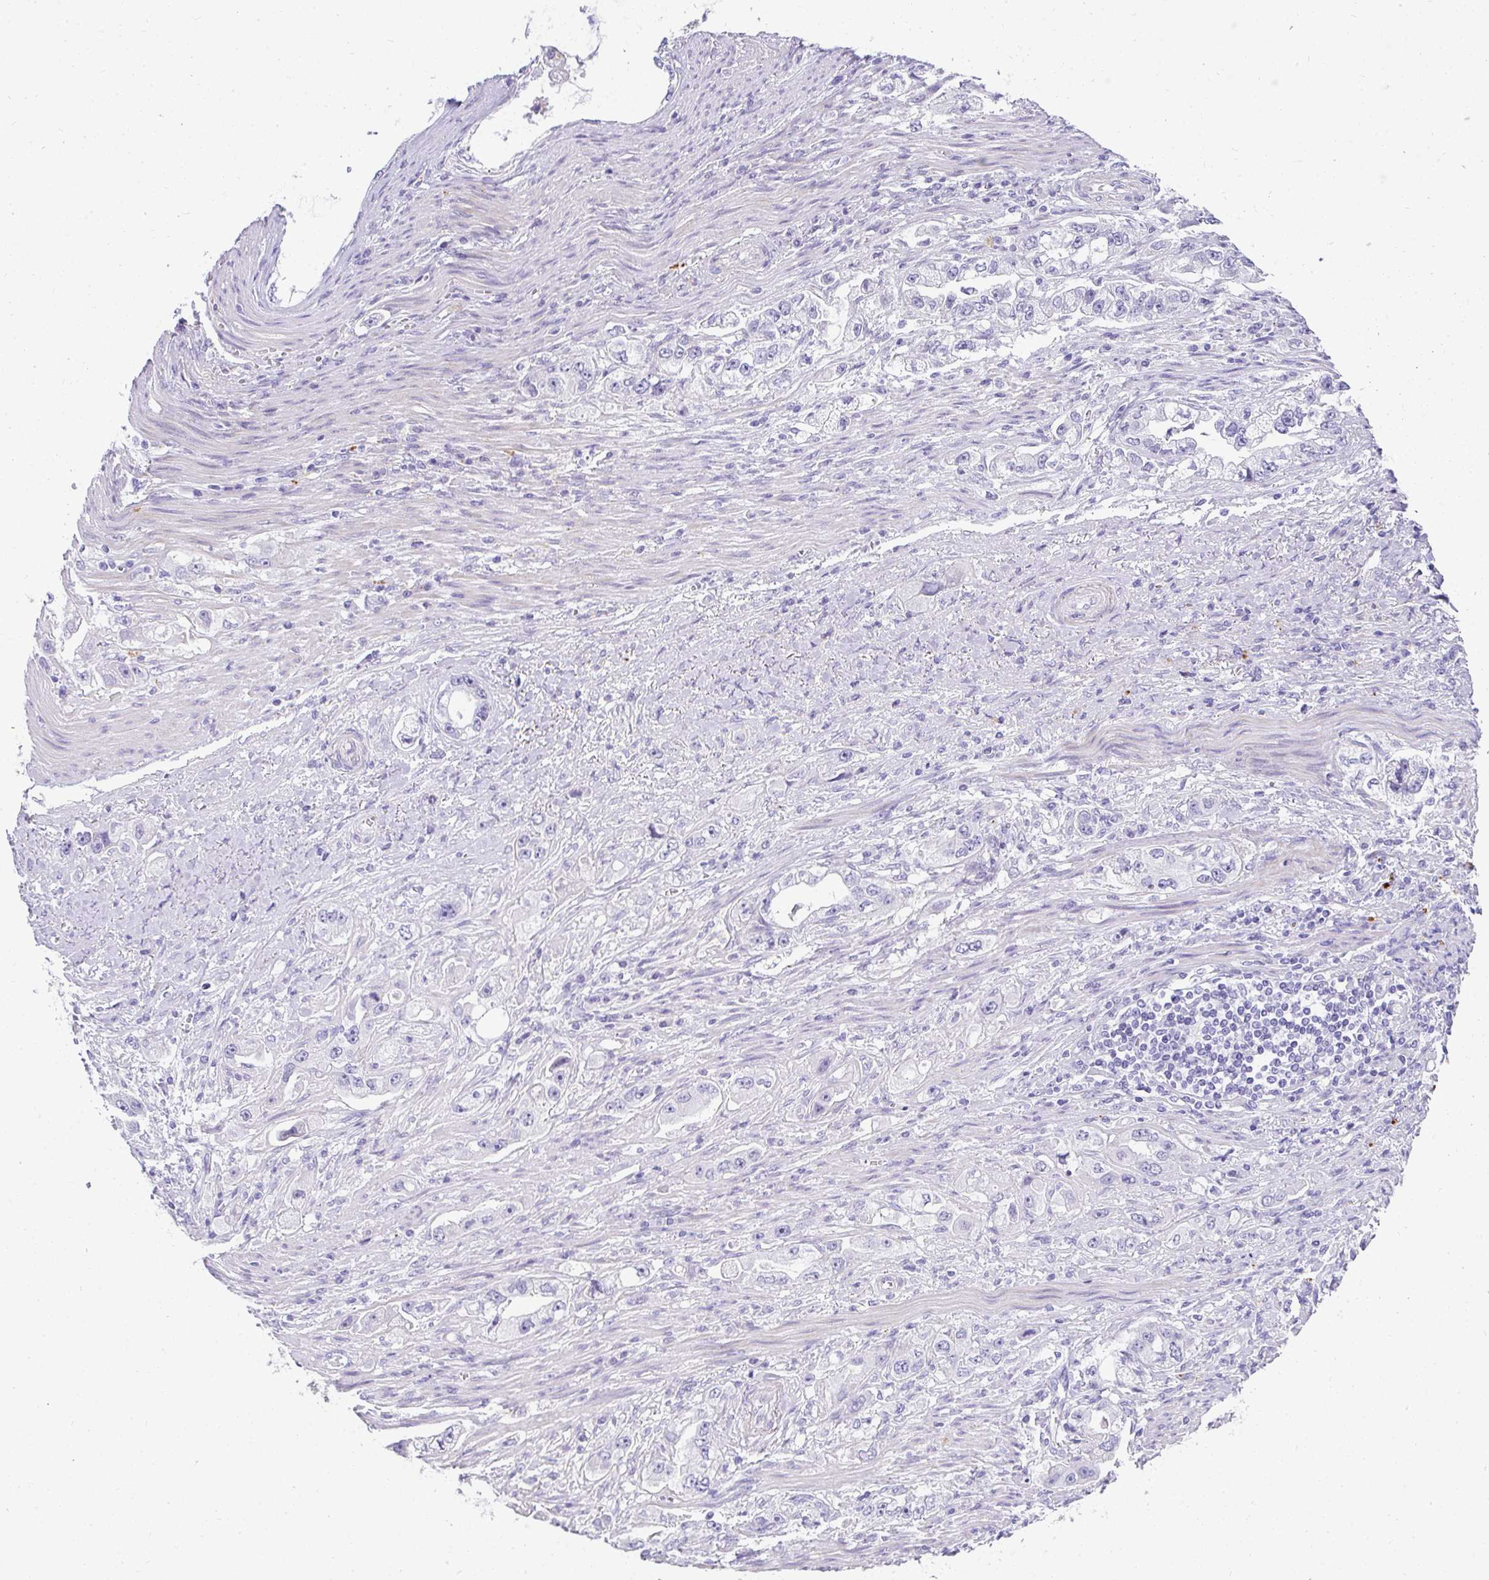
{"staining": {"intensity": "negative", "quantity": "none", "location": "none"}, "tissue": "stomach cancer", "cell_type": "Tumor cells", "image_type": "cancer", "snomed": [{"axis": "morphology", "description": "Adenocarcinoma, NOS"}, {"axis": "topography", "description": "Stomach, lower"}], "caption": "IHC image of neoplastic tissue: human stomach cancer stained with DAB (3,3'-diaminobenzidine) demonstrates no significant protein staining in tumor cells.", "gene": "AK5", "patient": {"sex": "female", "age": 93}}